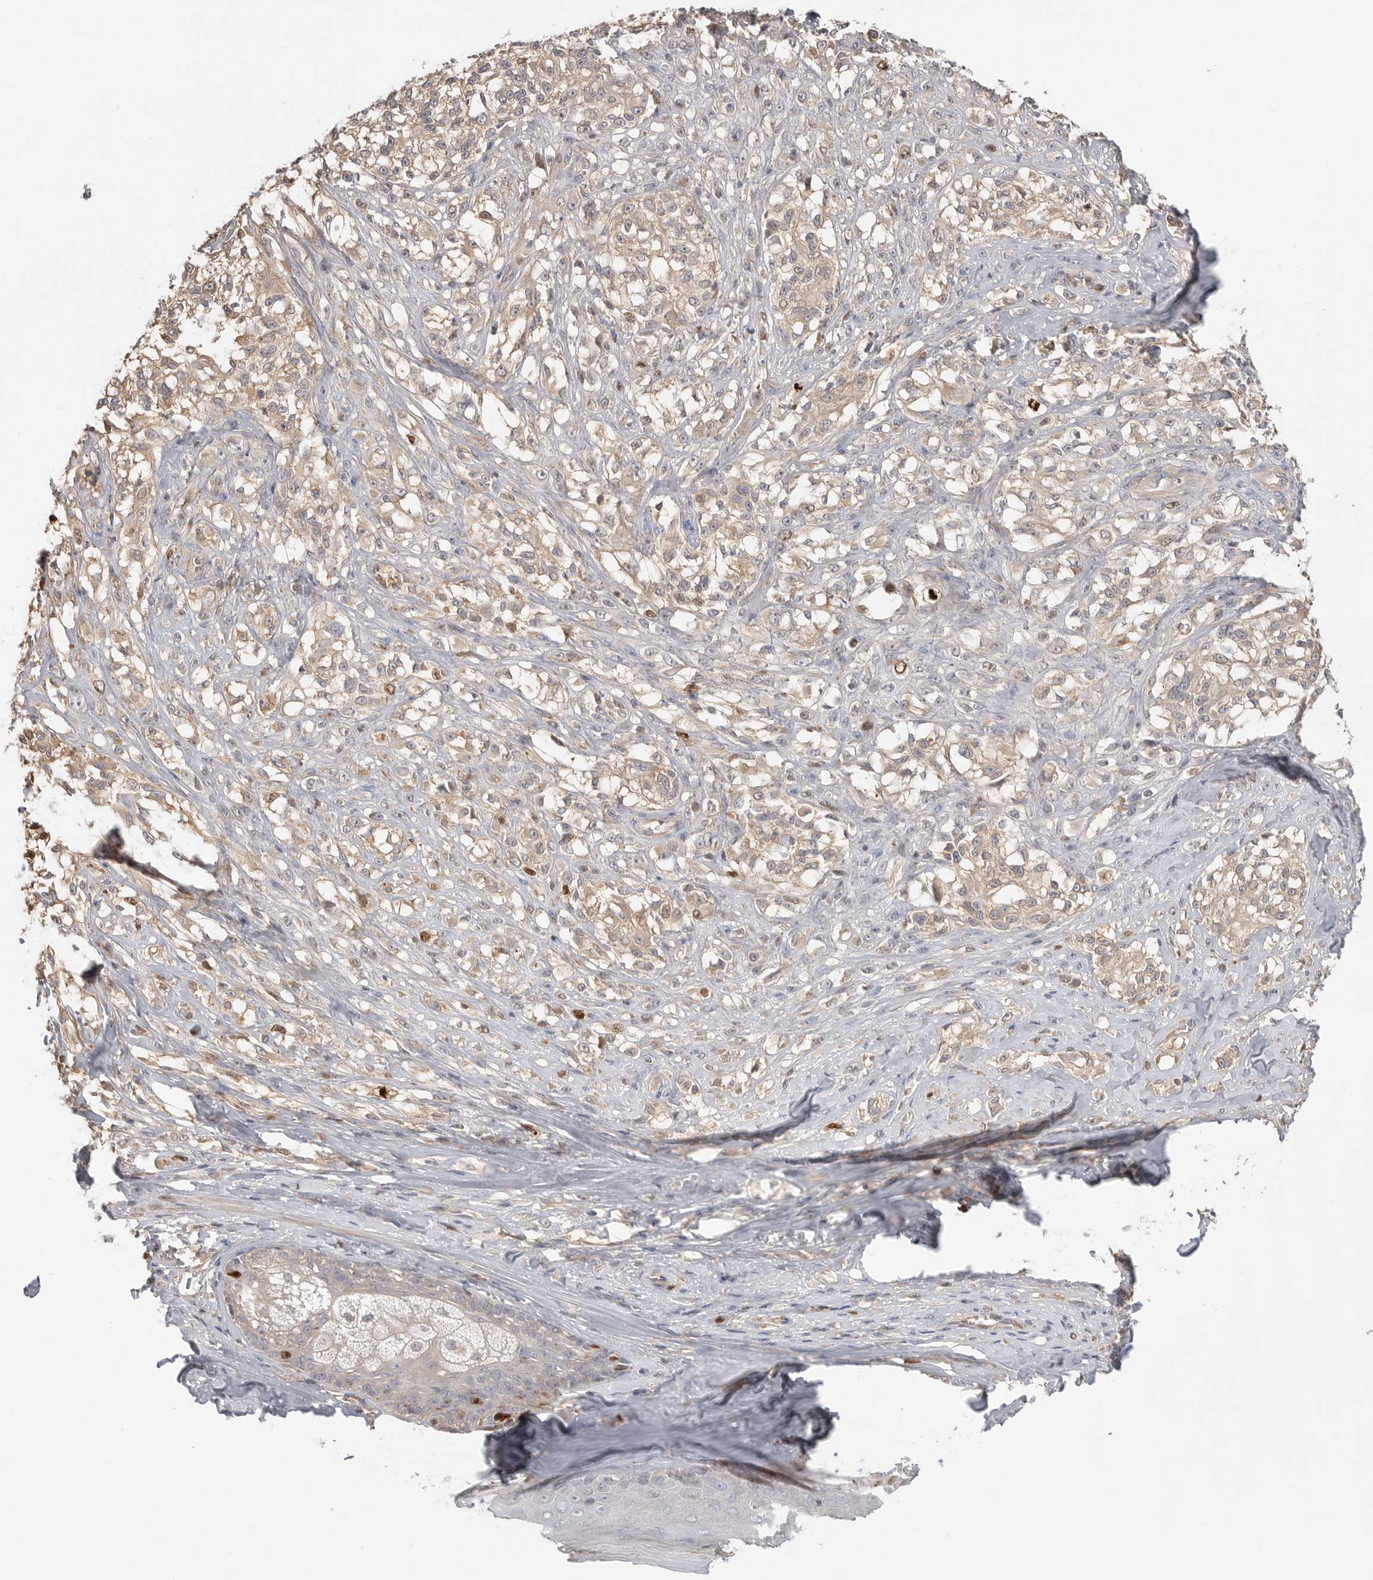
{"staining": {"intensity": "moderate", "quantity": "<25%", "location": "cytoplasmic/membranous,nuclear"}, "tissue": "melanoma", "cell_type": "Tumor cells", "image_type": "cancer", "snomed": [{"axis": "morphology", "description": "Malignant melanoma, NOS"}, {"axis": "topography", "description": "Skin of head"}], "caption": "Immunohistochemistry (IHC) (DAB (3,3'-diaminobenzidine)) staining of human malignant melanoma demonstrates moderate cytoplasmic/membranous and nuclear protein positivity in approximately <25% of tumor cells.", "gene": "TOP2A", "patient": {"sex": "male", "age": 83}}